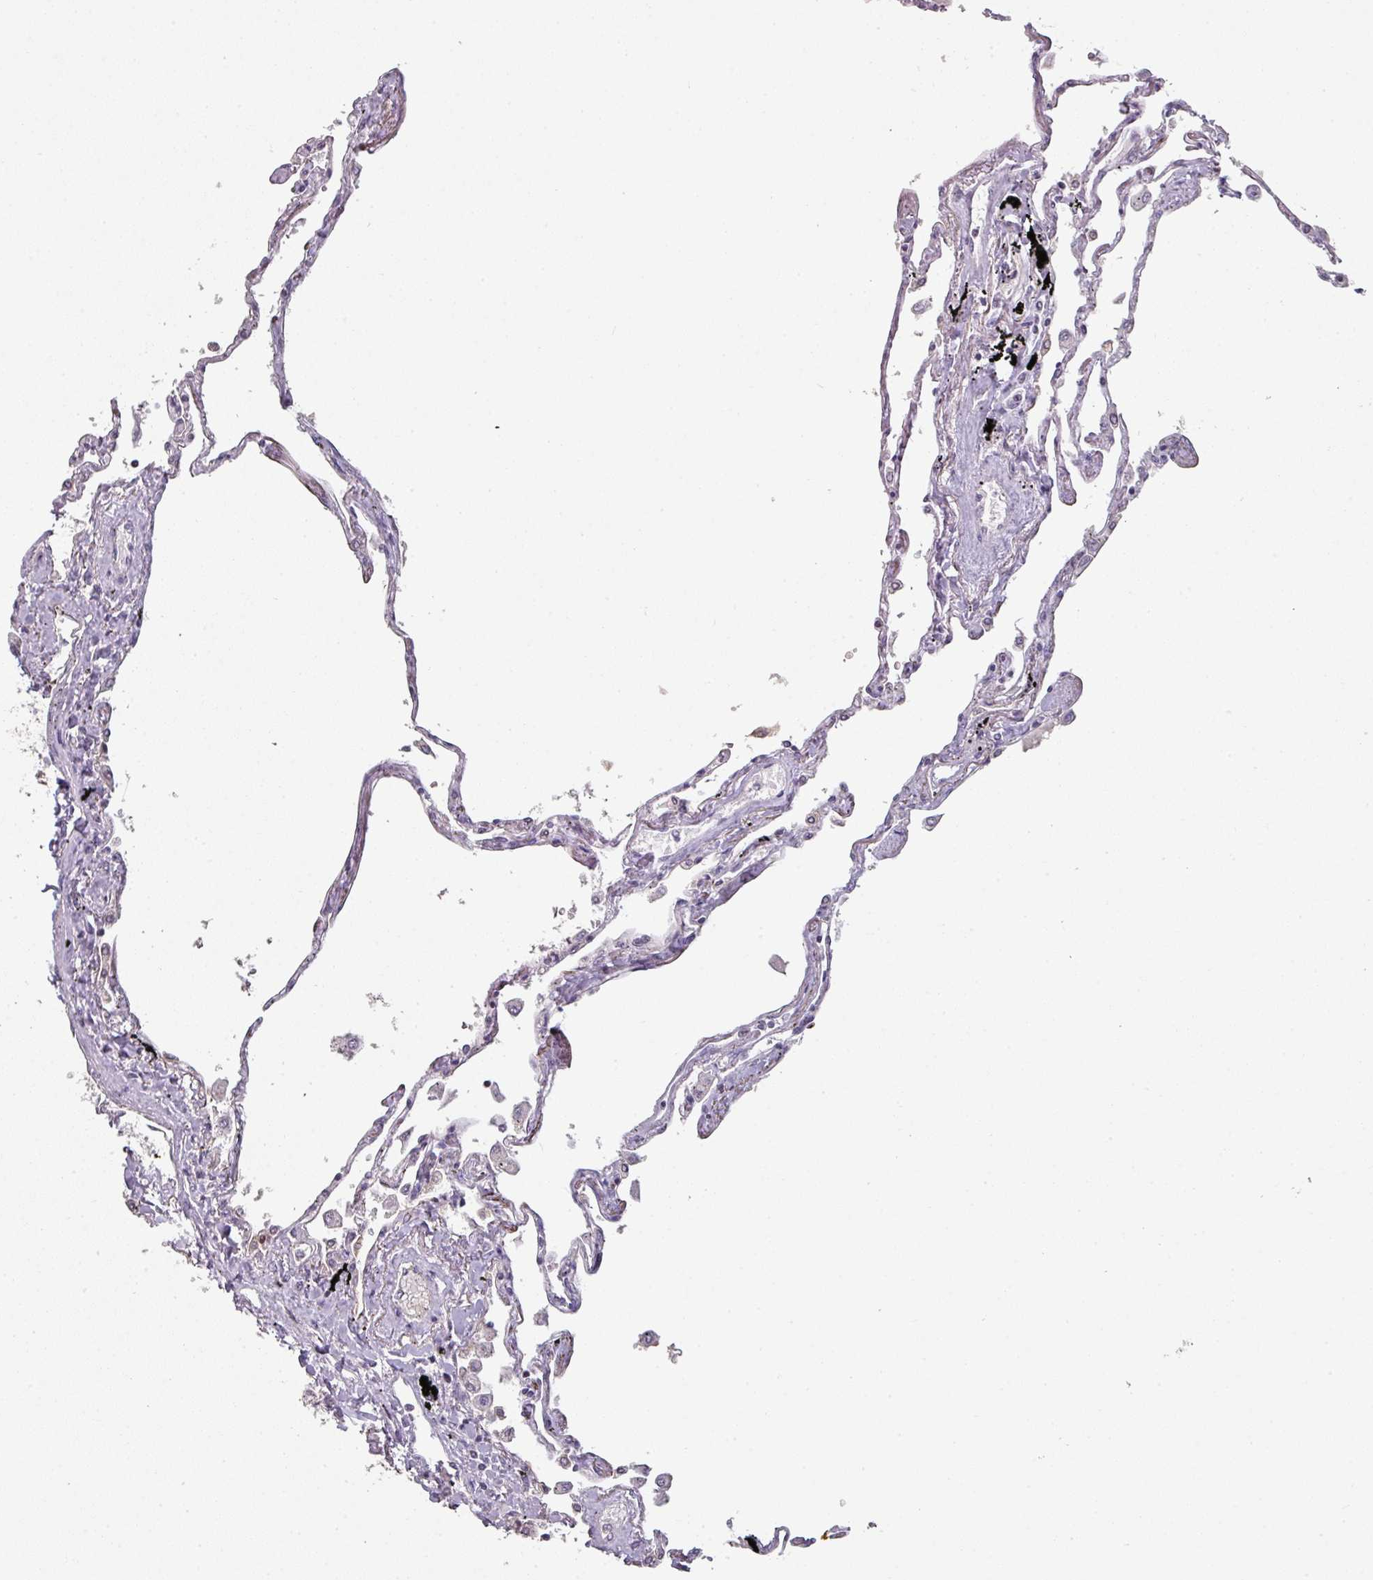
{"staining": {"intensity": "weak", "quantity": "<25%", "location": "nuclear"}, "tissue": "lung", "cell_type": "Alveolar cells", "image_type": "normal", "snomed": [{"axis": "morphology", "description": "Normal tissue, NOS"}, {"axis": "topography", "description": "Lung"}], "caption": "The histopathology image exhibits no significant expression in alveolar cells of lung.", "gene": "GTF2H3", "patient": {"sex": "female", "age": 67}}